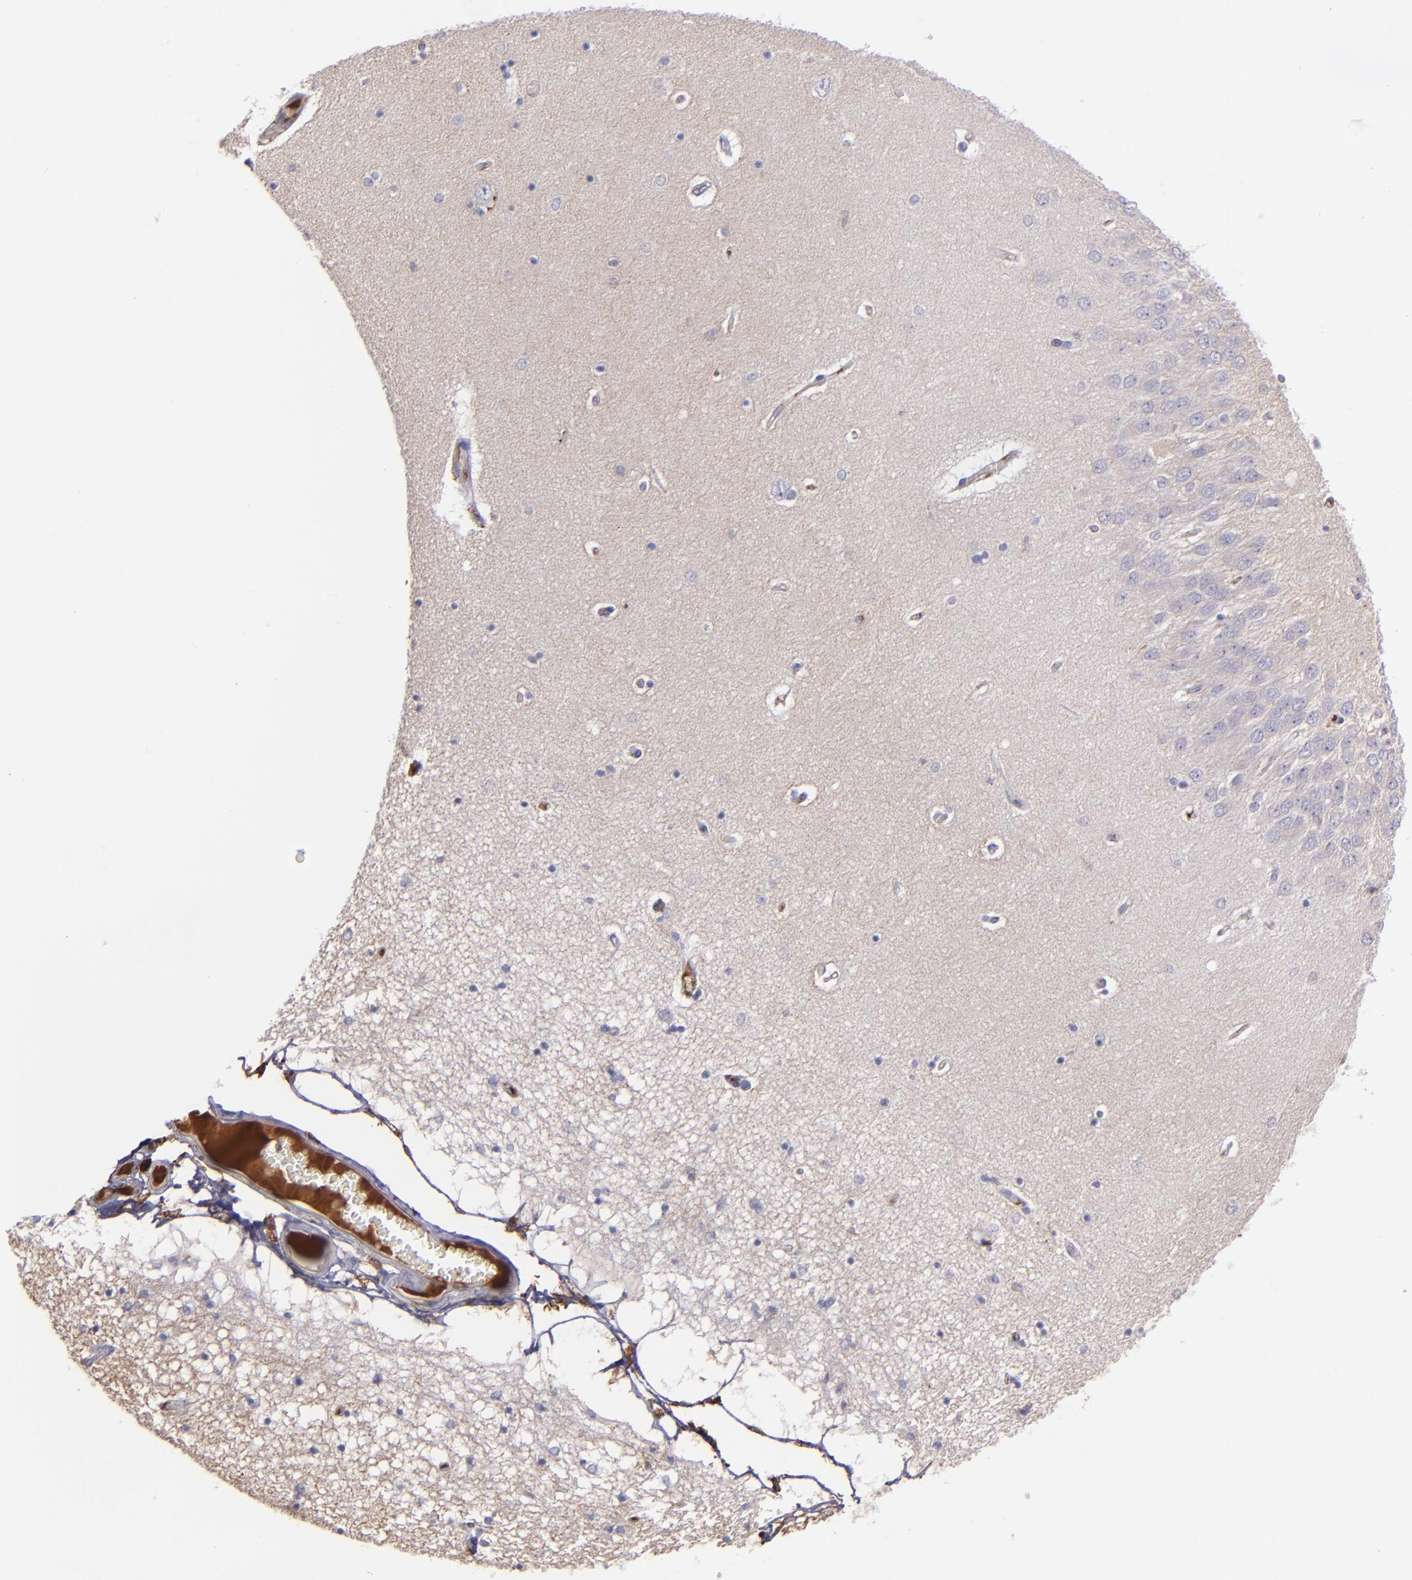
{"staining": {"intensity": "negative", "quantity": "none", "location": "none"}, "tissue": "hippocampus", "cell_type": "Glial cells", "image_type": "normal", "snomed": [{"axis": "morphology", "description": "Normal tissue, NOS"}, {"axis": "topography", "description": "Hippocampus"}], "caption": "Immunohistochemistry (IHC) micrograph of benign hippocampus: human hippocampus stained with DAB (3,3'-diaminobenzidine) shows no significant protein positivity in glial cells.", "gene": "C1QA", "patient": {"sex": "female", "age": 54}}